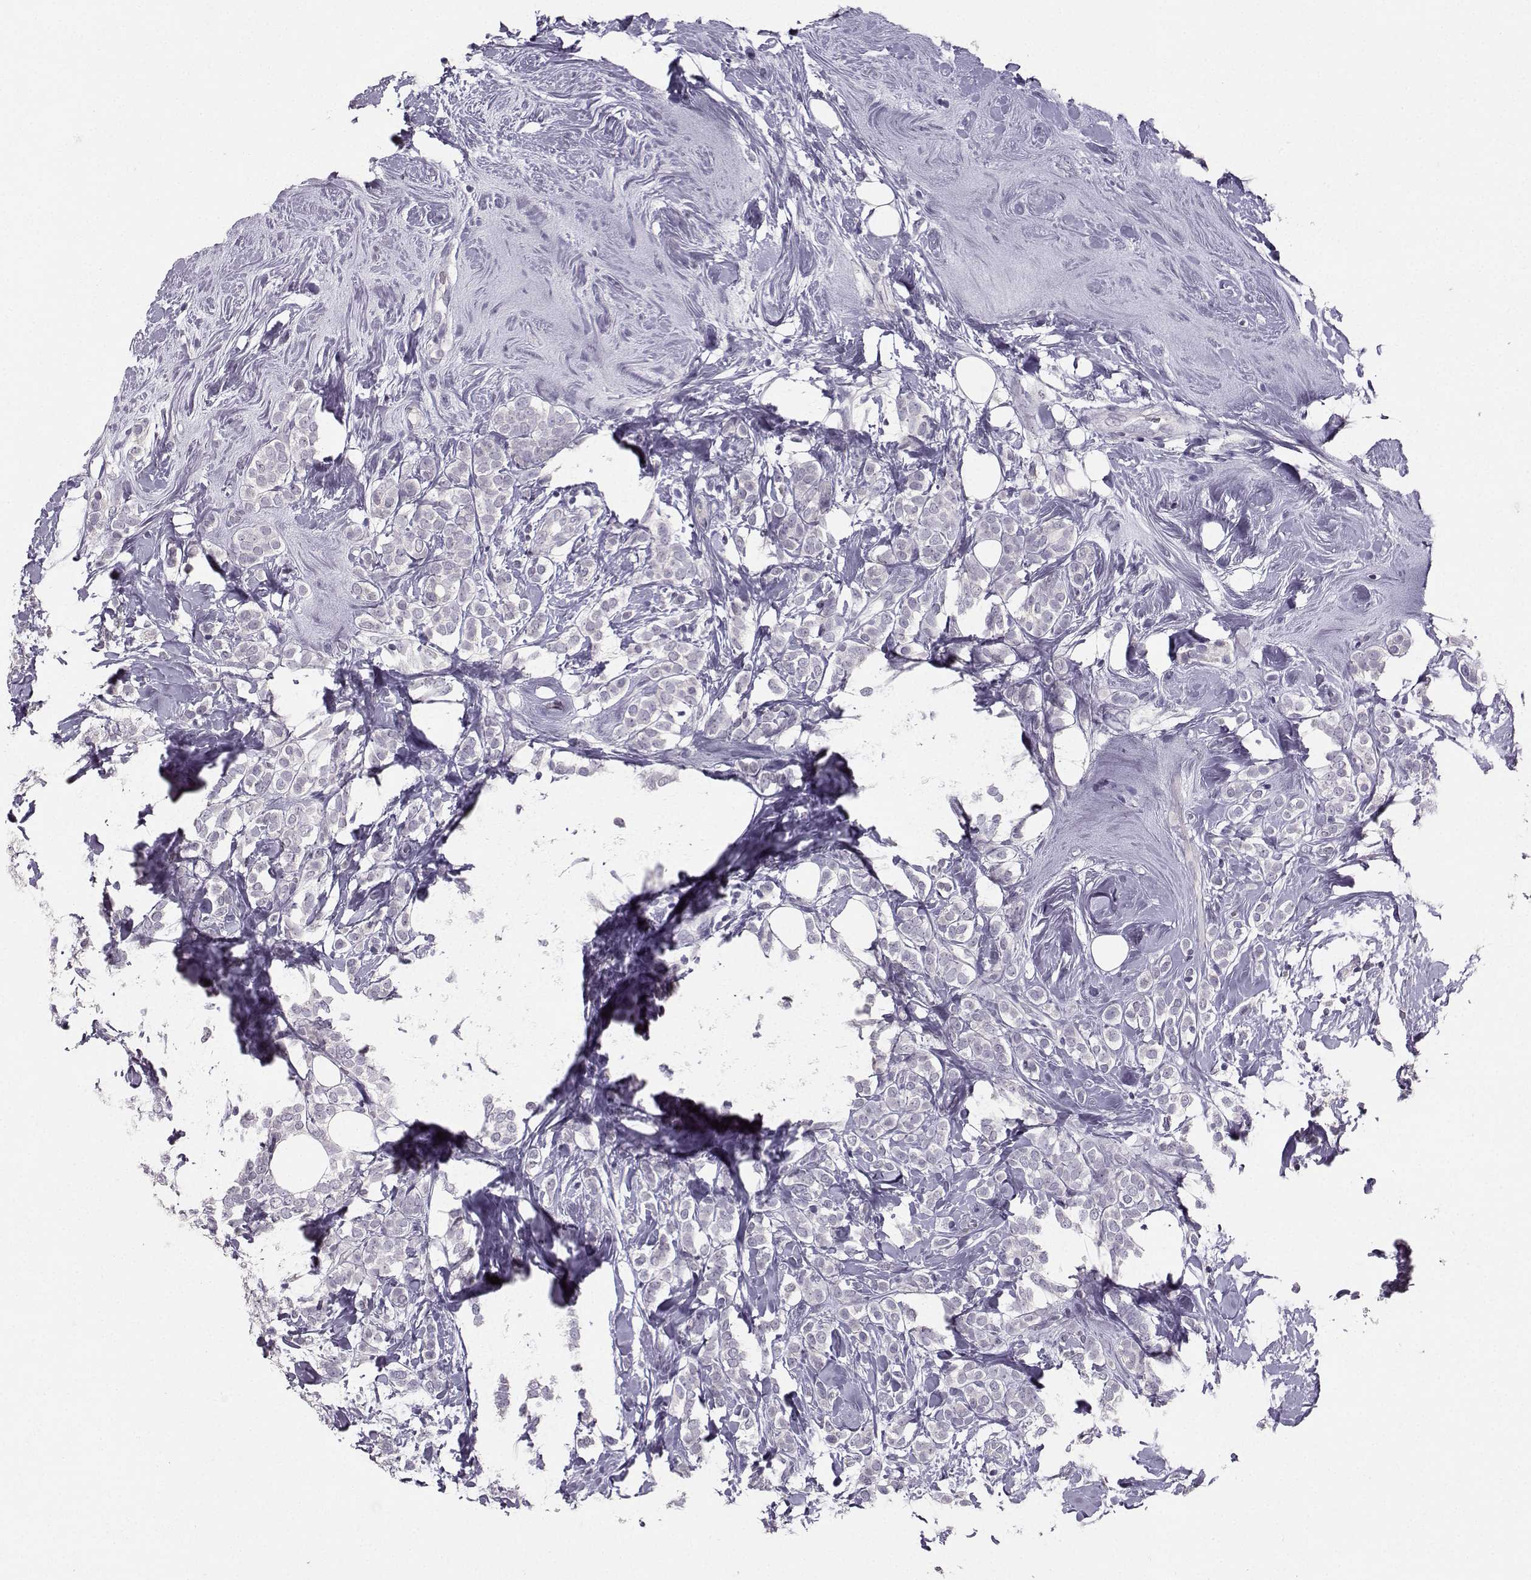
{"staining": {"intensity": "negative", "quantity": "none", "location": "none"}, "tissue": "breast cancer", "cell_type": "Tumor cells", "image_type": "cancer", "snomed": [{"axis": "morphology", "description": "Lobular carcinoma"}, {"axis": "topography", "description": "Breast"}], "caption": "Immunohistochemical staining of human breast cancer (lobular carcinoma) reveals no significant positivity in tumor cells. (DAB (3,3'-diaminobenzidine) IHC with hematoxylin counter stain).", "gene": "PKP2", "patient": {"sex": "female", "age": 49}}